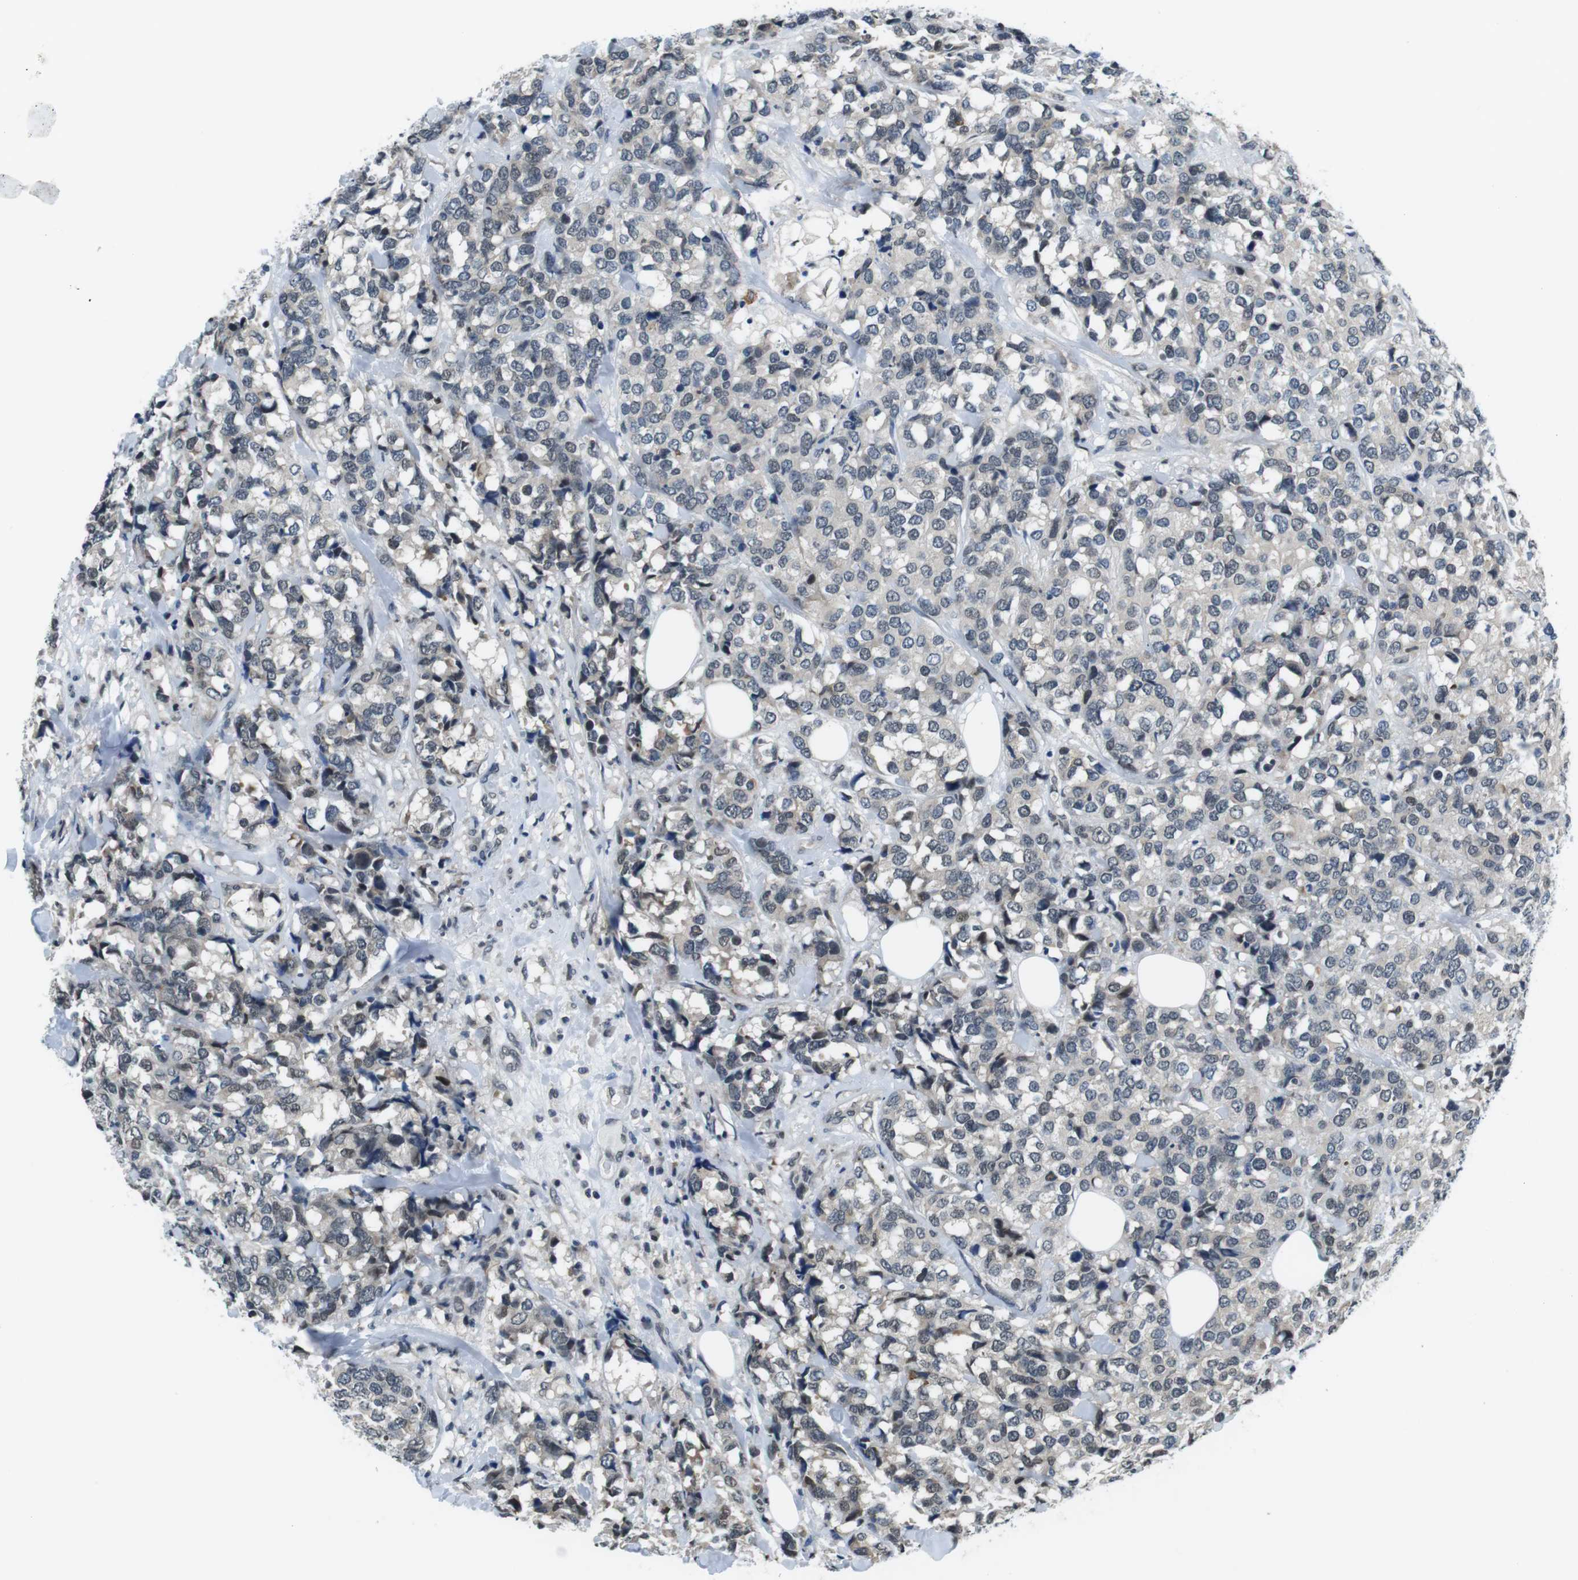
{"staining": {"intensity": "negative", "quantity": "none", "location": "none"}, "tissue": "breast cancer", "cell_type": "Tumor cells", "image_type": "cancer", "snomed": [{"axis": "morphology", "description": "Lobular carcinoma"}, {"axis": "topography", "description": "Breast"}], "caption": "Micrograph shows no protein staining in tumor cells of breast cancer (lobular carcinoma) tissue.", "gene": "NEK4", "patient": {"sex": "female", "age": 59}}